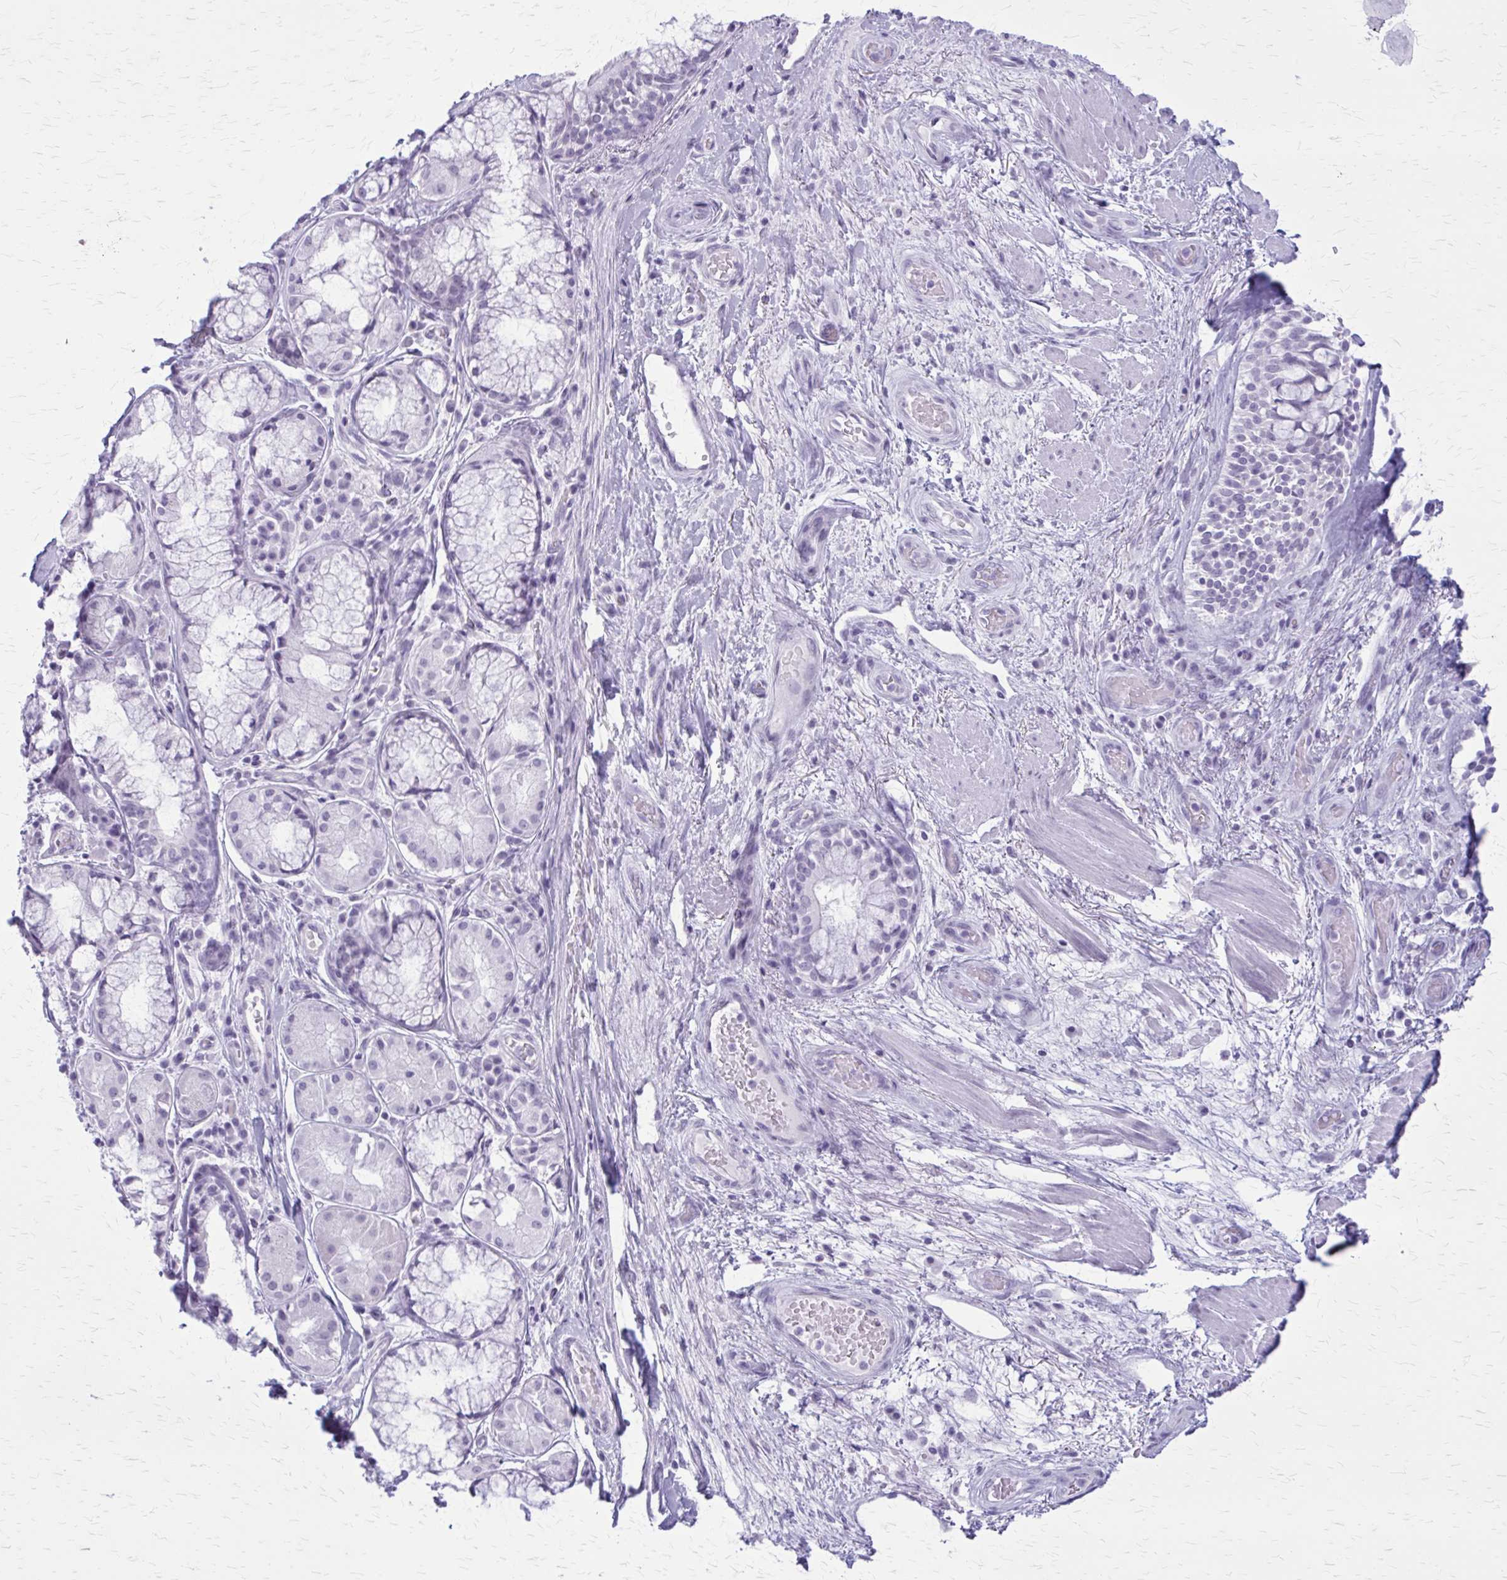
{"staining": {"intensity": "negative", "quantity": "none", "location": "none"}, "tissue": "adipose tissue", "cell_type": "Adipocytes", "image_type": "normal", "snomed": [{"axis": "morphology", "description": "Normal tissue, NOS"}, {"axis": "topography", "description": "Cartilage tissue"}, {"axis": "topography", "description": "Bronchus"}], "caption": "This is an immunohistochemistry (IHC) image of unremarkable adipose tissue. There is no expression in adipocytes.", "gene": "GAD1", "patient": {"sex": "male", "age": 64}}